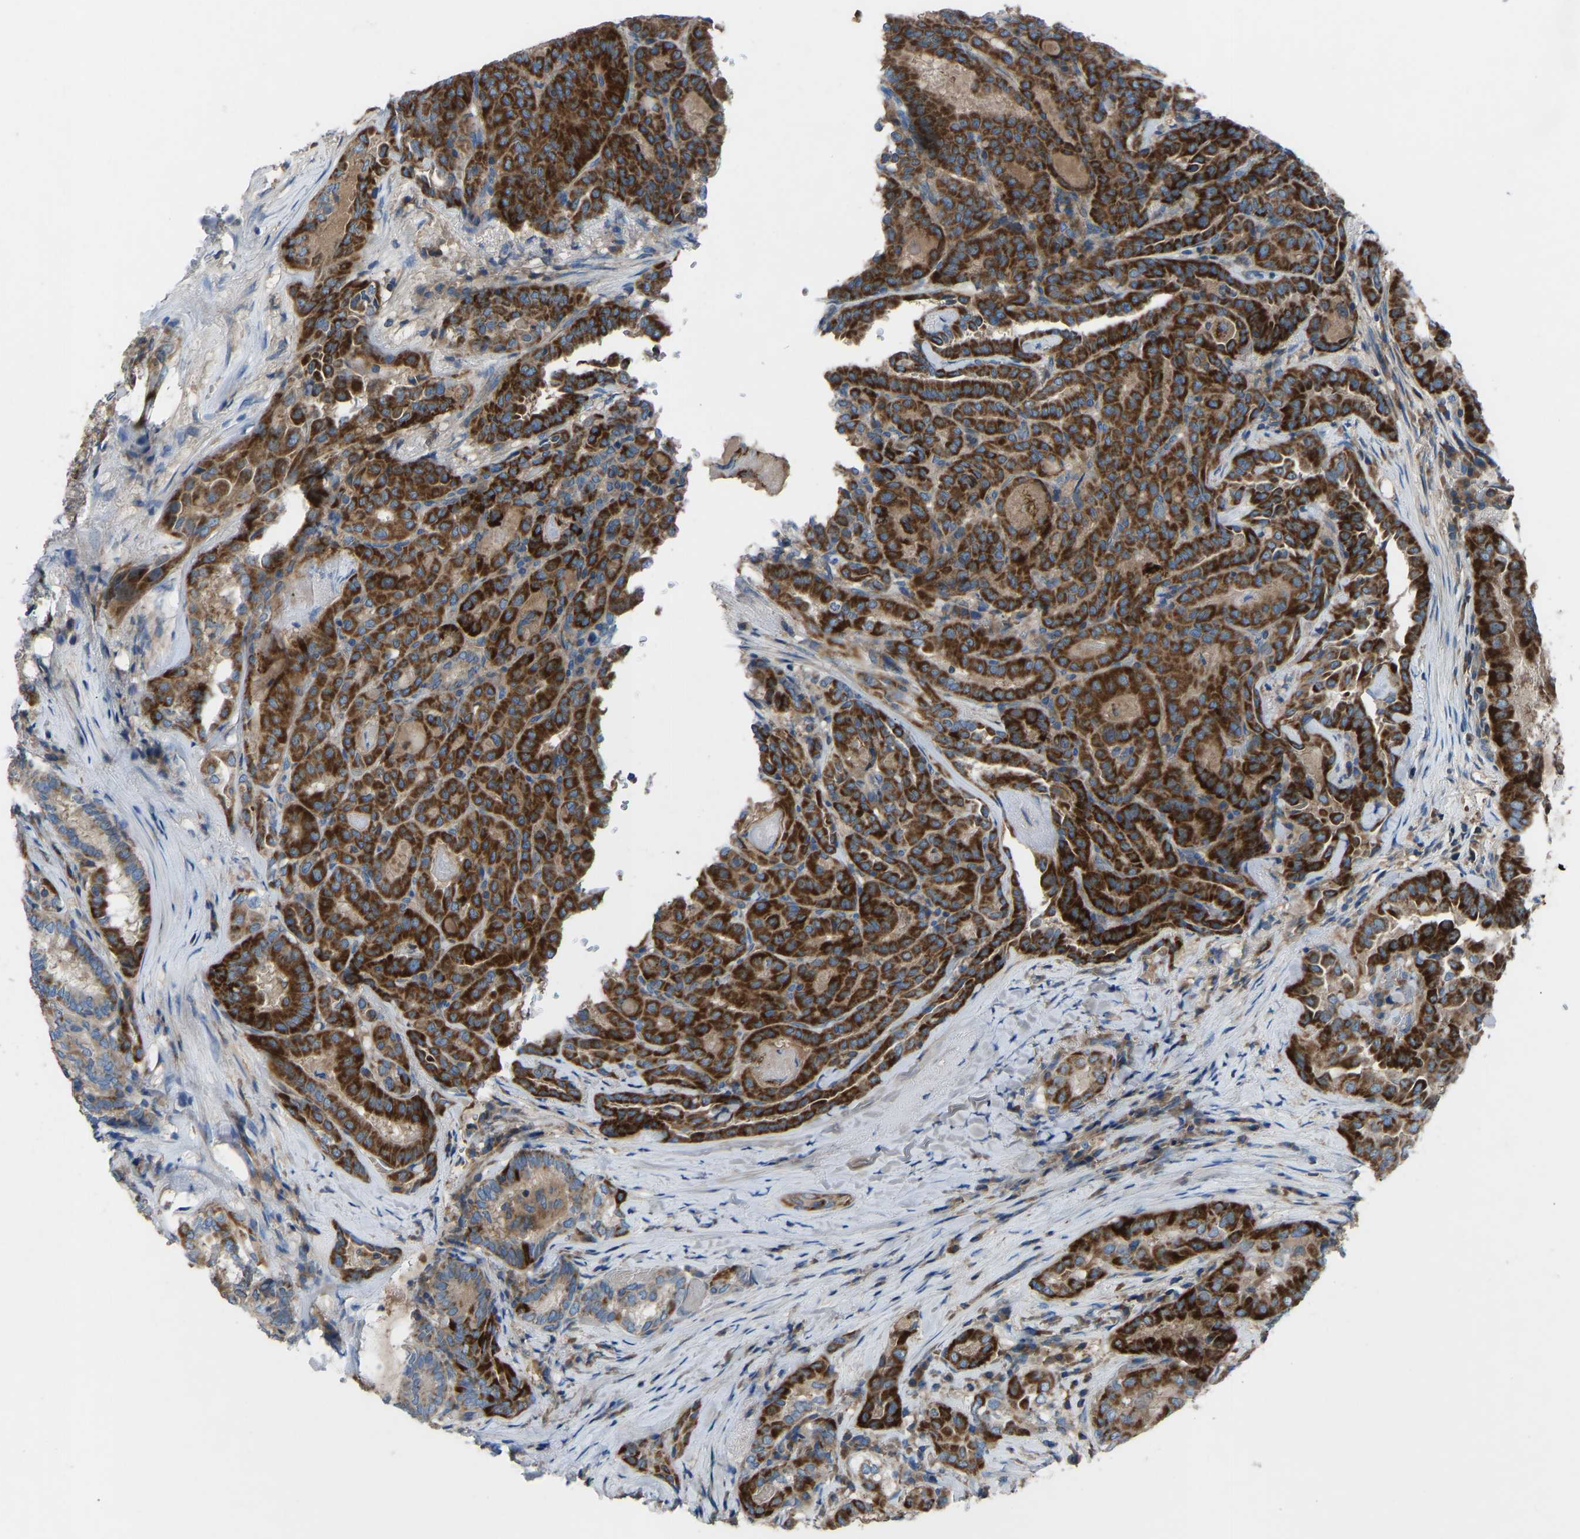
{"staining": {"intensity": "strong", "quantity": ">75%", "location": "cytoplasmic/membranous"}, "tissue": "thyroid cancer", "cell_type": "Tumor cells", "image_type": "cancer", "snomed": [{"axis": "morphology", "description": "Papillary adenocarcinoma, NOS"}, {"axis": "topography", "description": "Thyroid gland"}], "caption": "IHC image of papillary adenocarcinoma (thyroid) stained for a protein (brown), which shows high levels of strong cytoplasmic/membranous expression in about >75% of tumor cells.", "gene": "GRK6", "patient": {"sex": "female", "age": 42}}